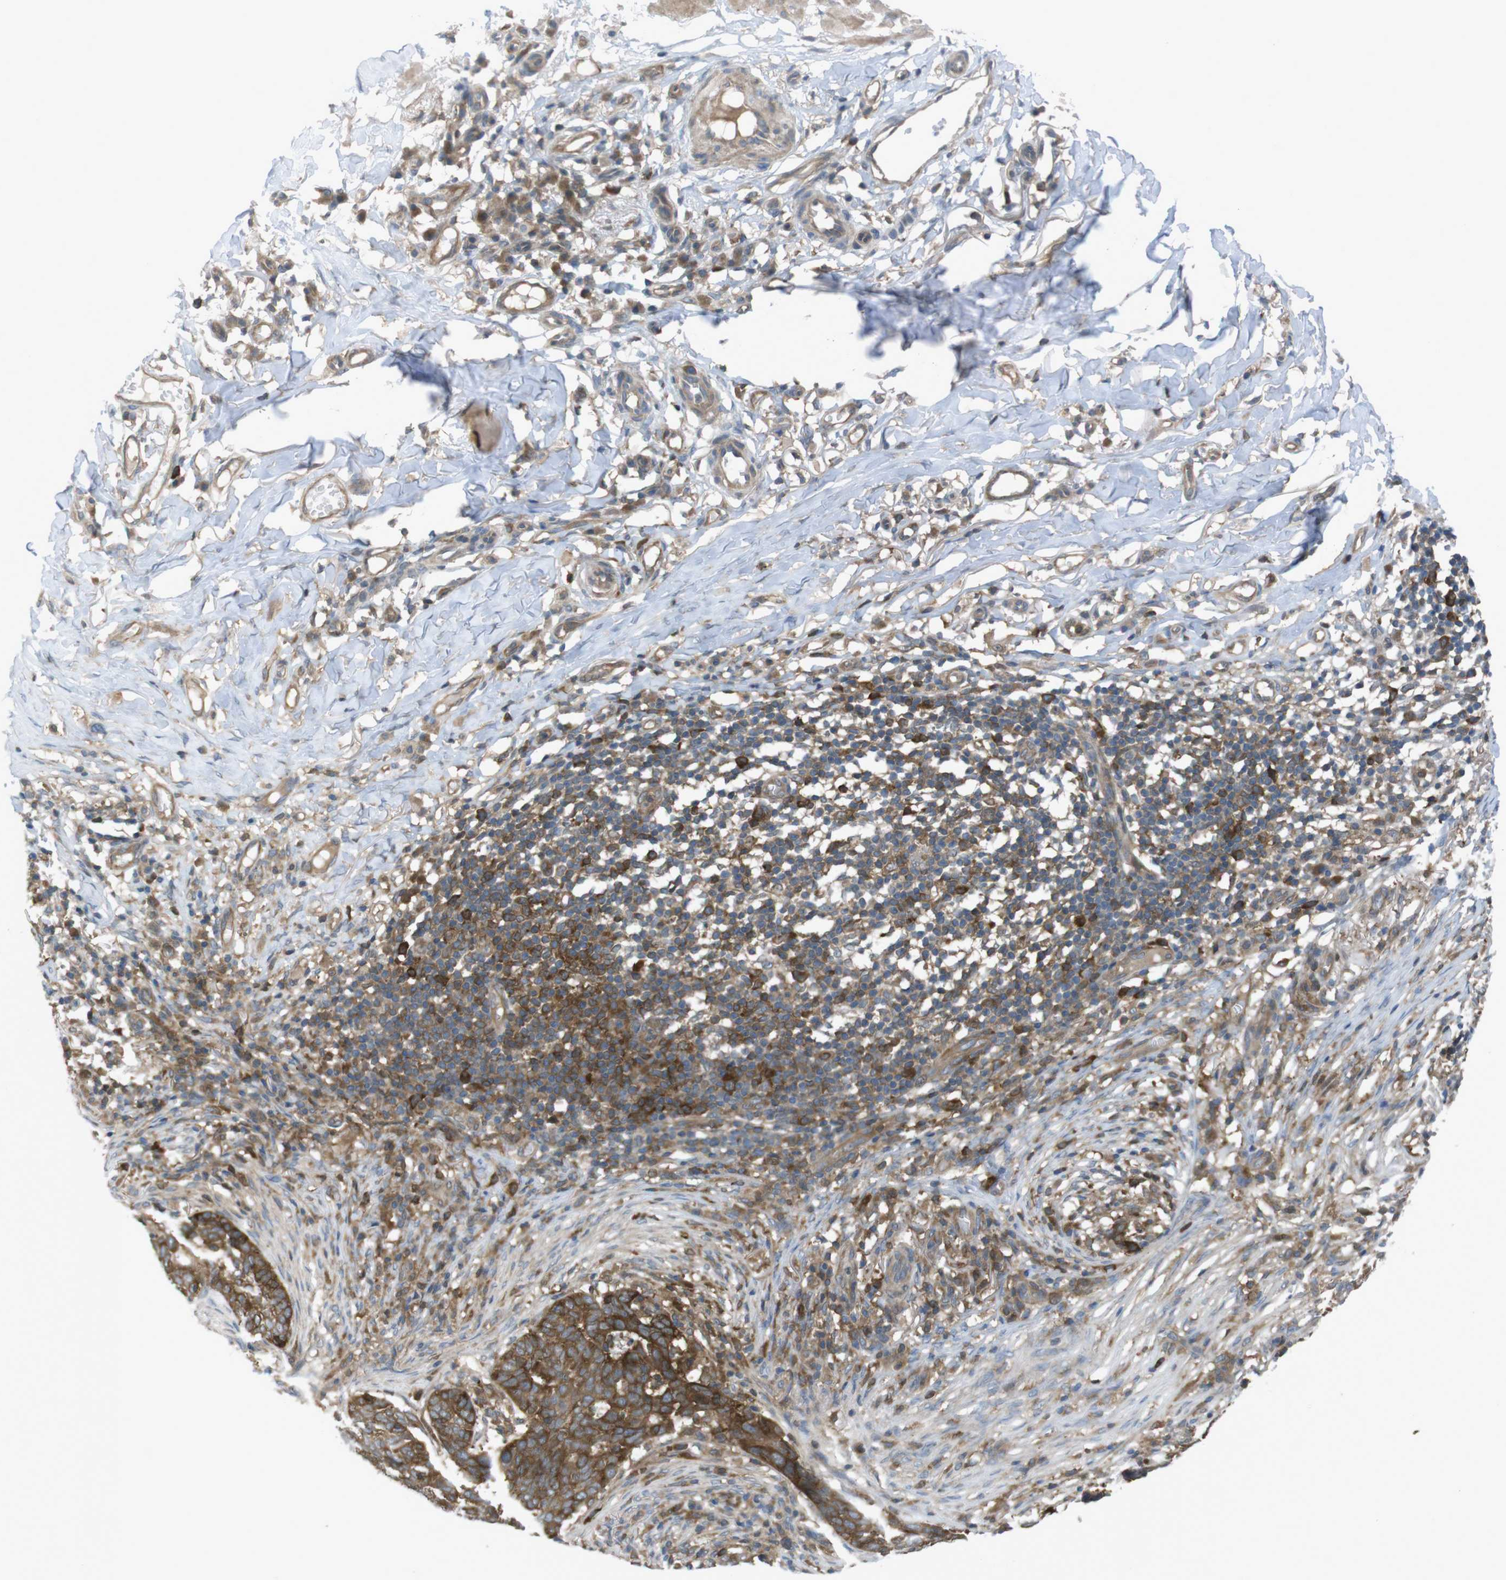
{"staining": {"intensity": "strong", "quantity": ">75%", "location": "cytoplasmic/membranous"}, "tissue": "skin cancer", "cell_type": "Tumor cells", "image_type": "cancer", "snomed": [{"axis": "morphology", "description": "Basal cell carcinoma"}, {"axis": "topography", "description": "Skin"}], "caption": "Human basal cell carcinoma (skin) stained with a protein marker reveals strong staining in tumor cells.", "gene": "MTHFD1", "patient": {"sex": "male", "age": 85}}